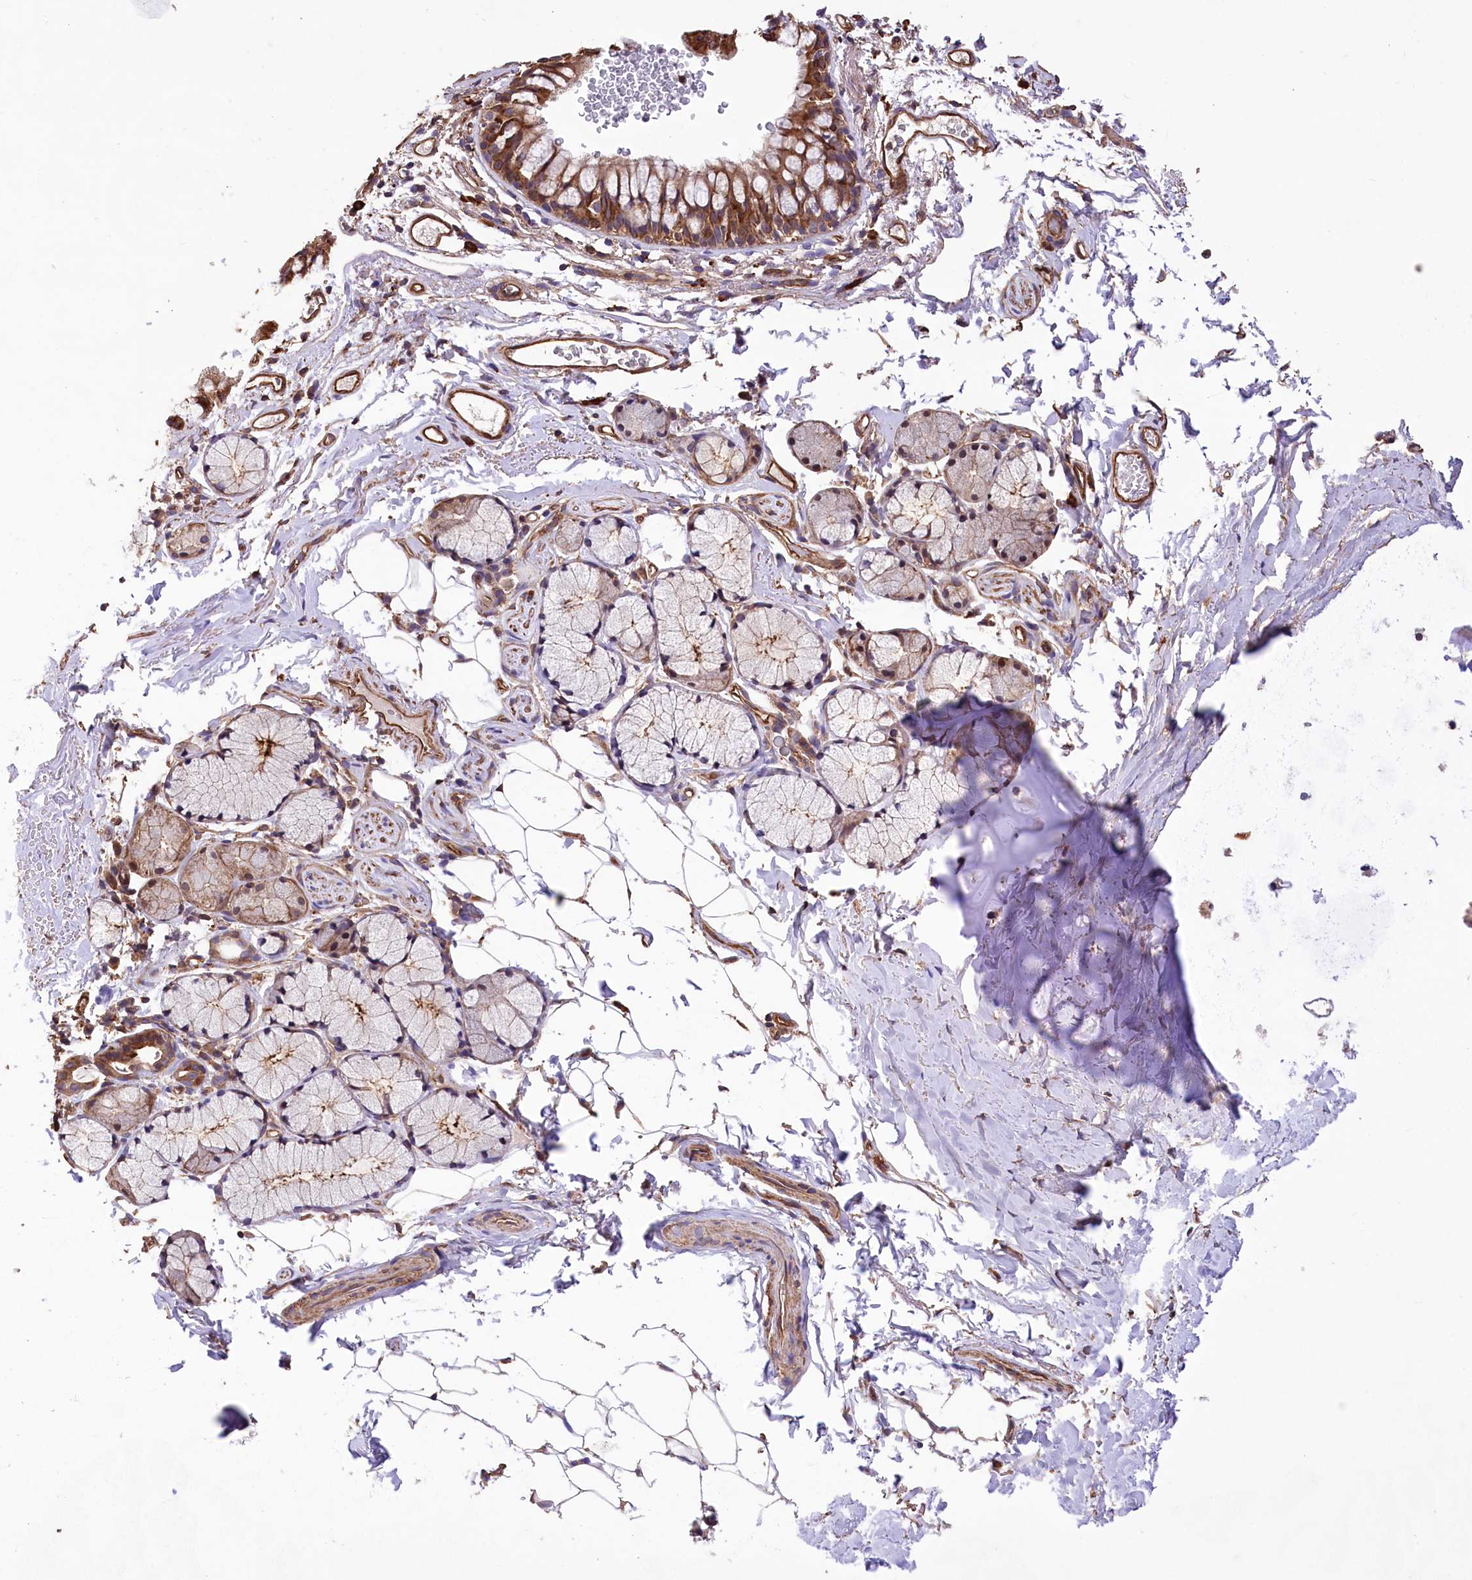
{"staining": {"intensity": "strong", "quantity": ">75%", "location": "cytoplasmic/membranous"}, "tissue": "bronchus", "cell_type": "Respiratory epithelial cells", "image_type": "normal", "snomed": [{"axis": "morphology", "description": "Normal tissue, NOS"}, {"axis": "topography", "description": "Cartilage tissue"}, {"axis": "topography", "description": "Bronchus"}], "caption": "The micrograph reveals a brown stain indicating the presence of a protein in the cytoplasmic/membranous of respiratory epithelial cells in bronchus.", "gene": "DPP3", "patient": {"sex": "female", "age": 73}}